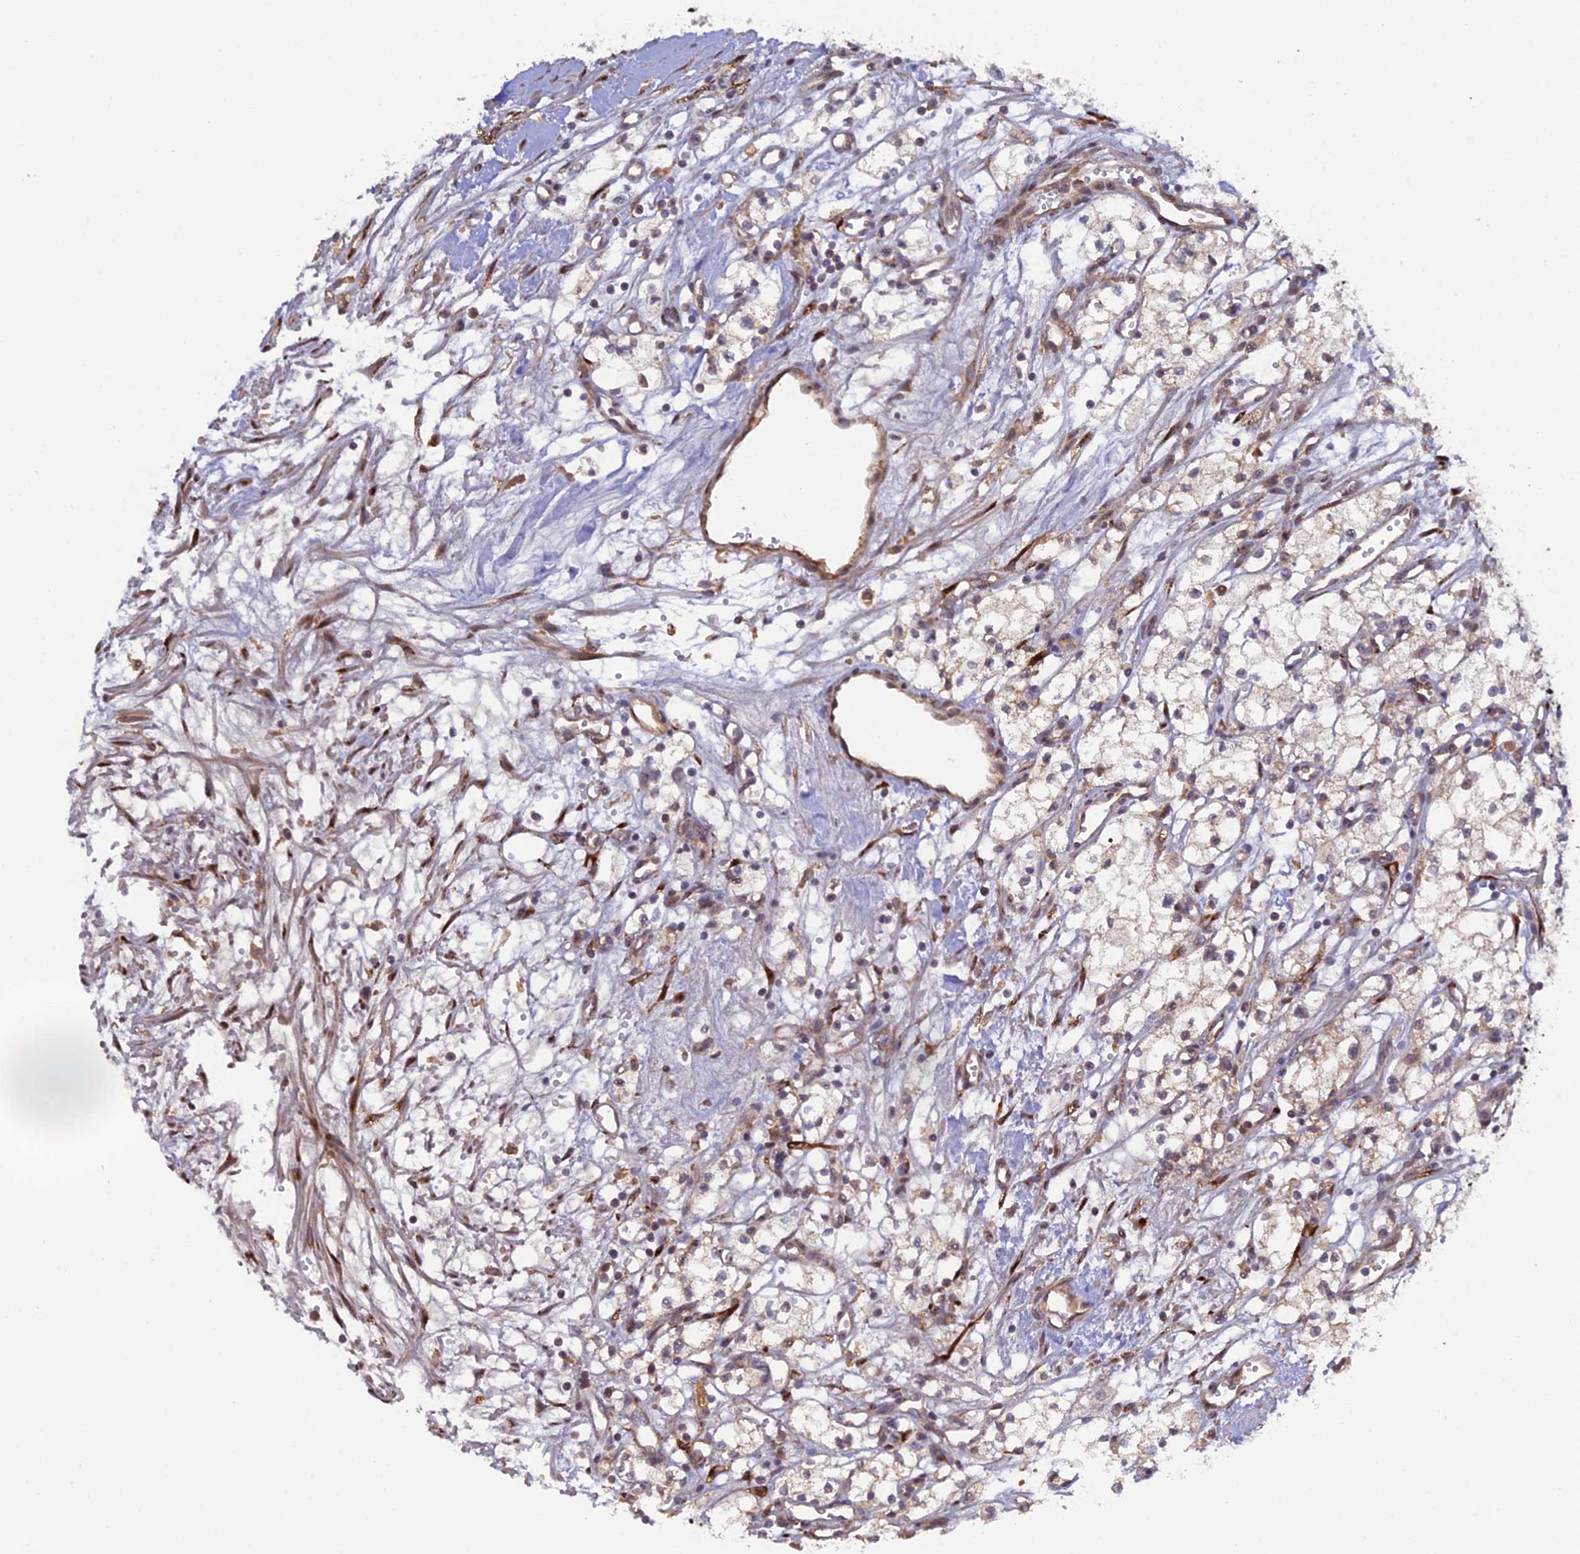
{"staining": {"intensity": "negative", "quantity": "none", "location": "none"}, "tissue": "renal cancer", "cell_type": "Tumor cells", "image_type": "cancer", "snomed": [{"axis": "morphology", "description": "Adenocarcinoma, NOS"}, {"axis": "topography", "description": "Kidney"}], "caption": "This micrograph is of renal cancer stained with IHC to label a protein in brown with the nuclei are counter-stained blue. There is no staining in tumor cells. (Brightfield microscopy of DAB IHC at high magnification).", "gene": "P3H3", "patient": {"sex": "male", "age": 59}}